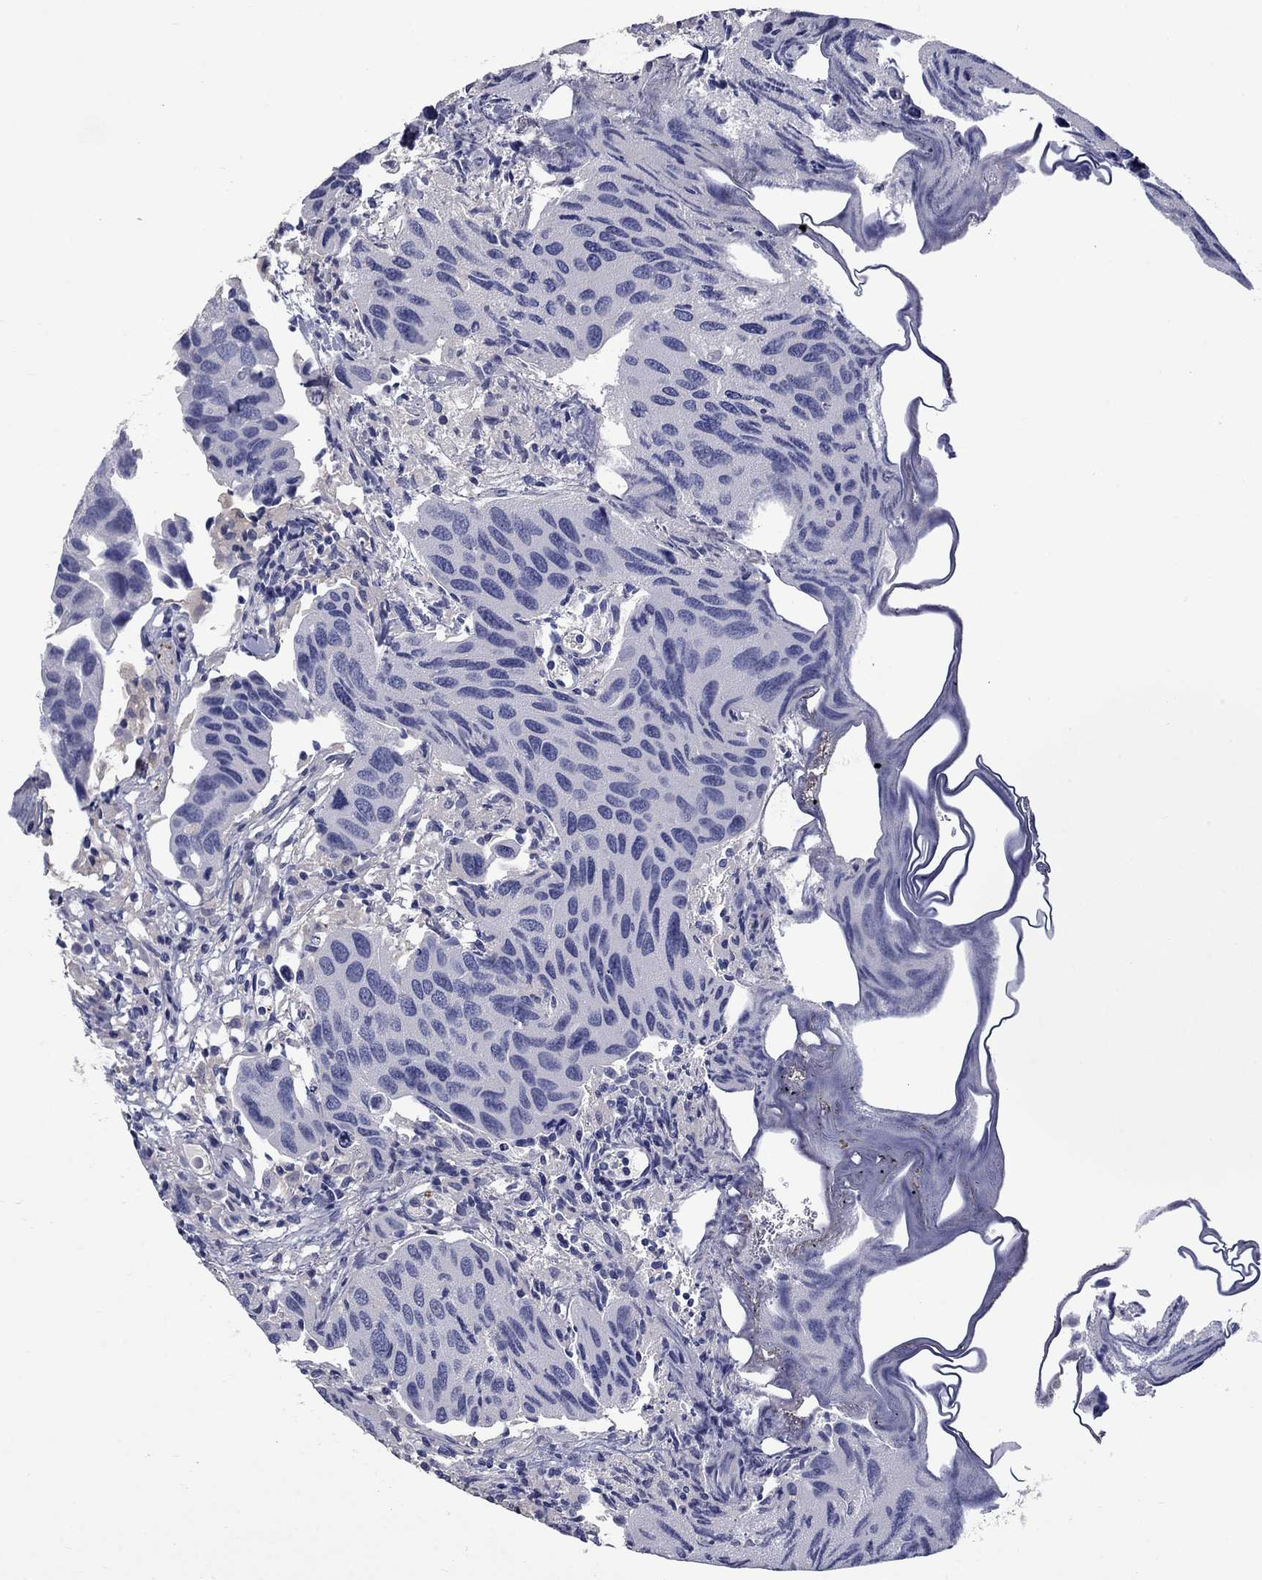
{"staining": {"intensity": "negative", "quantity": "none", "location": "none"}, "tissue": "urothelial cancer", "cell_type": "Tumor cells", "image_type": "cancer", "snomed": [{"axis": "morphology", "description": "Urothelial carcinoma, High grade"}, {"axis": "topography", "description": "Urinary bladder"}], "caption": "Urothelial cancer stained for a protein using immunohistochemistry (IHC) demonstrates no expression tumor cells.", "gene": "PLEK", "patient": {"sex": "male", "age": 79}}